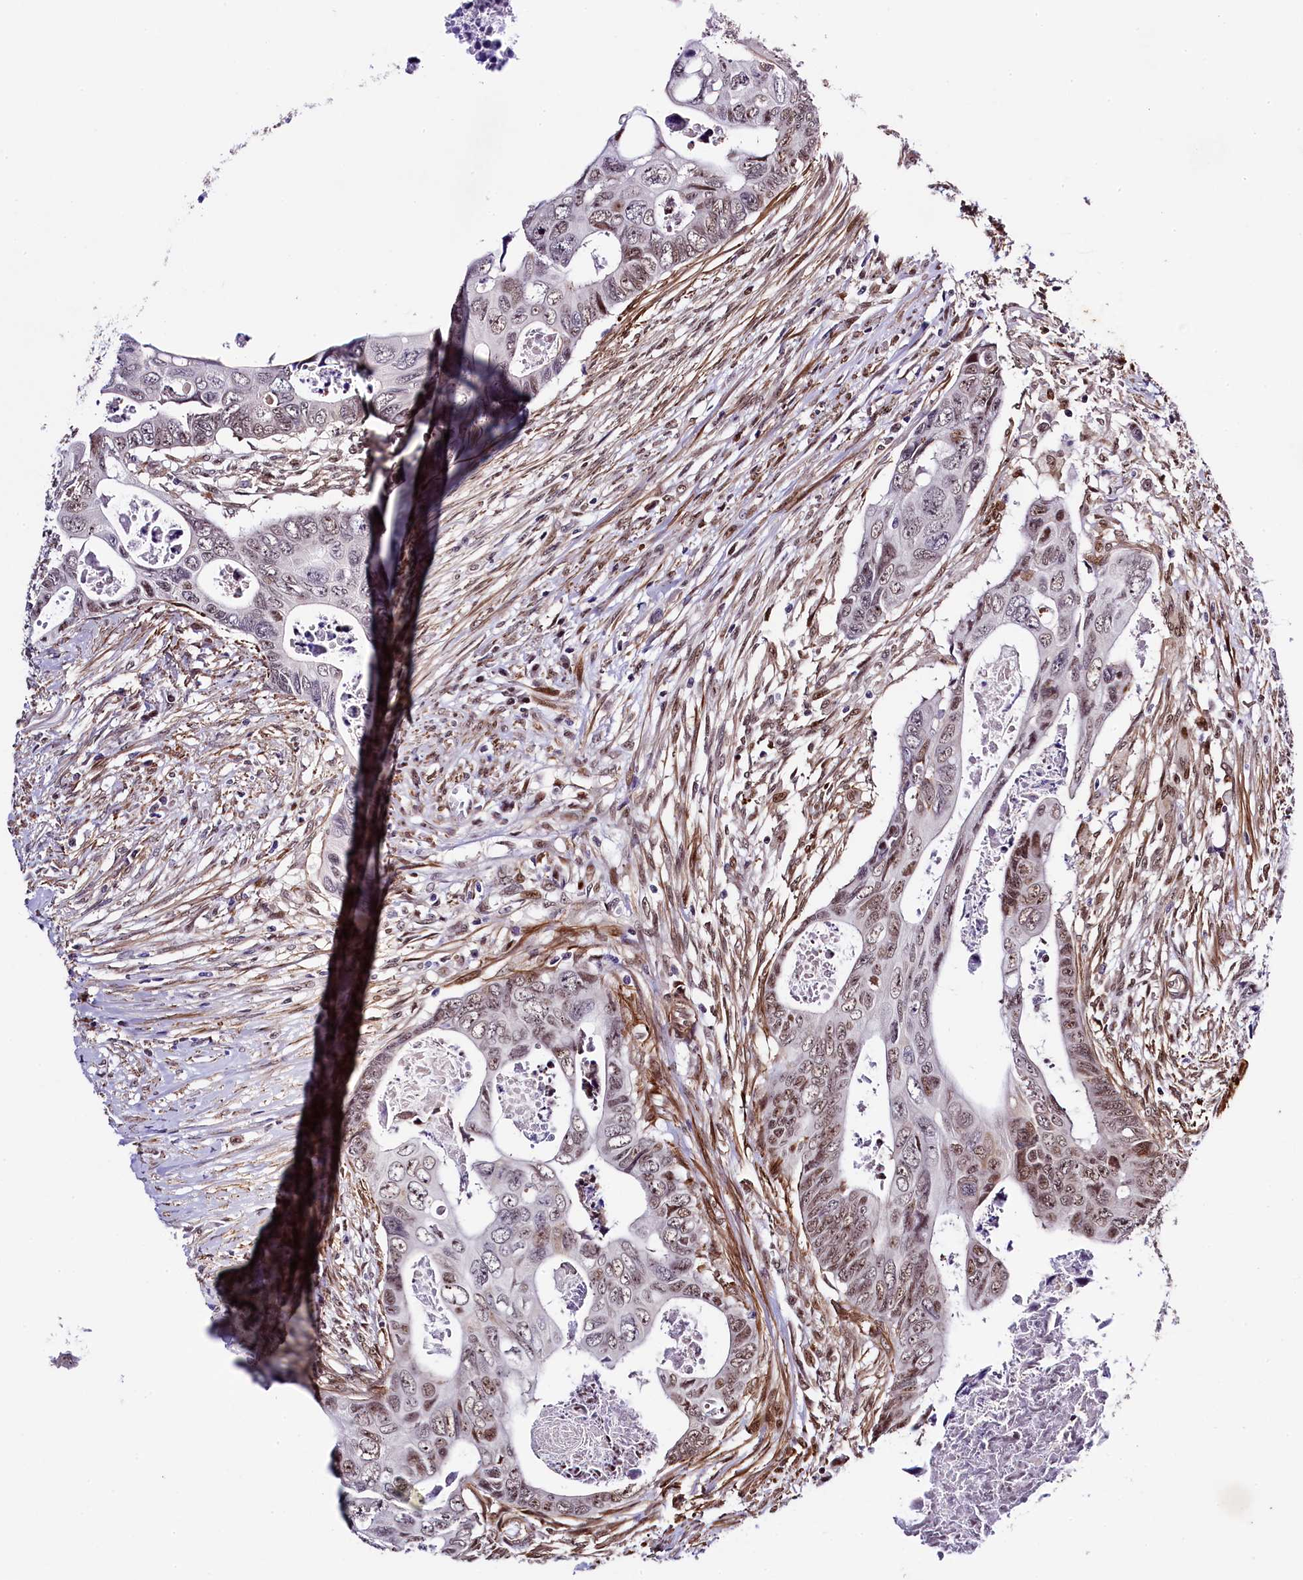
{"staining": {"intensity": "moderate", "quantity": ">75%", "location": "nuclear"}, "tissue": "colorectal cancer", "cell_type": "Tumor cells", "image_type": "cancer", "snomed": [{"axis": "morphology", "description": "Adenocarcinoma, NOS"}, {"axis": "topography", "description": "Rectum"}], "caption": "Tumor cells exhibit moderate nuclear expression in approximately >75% of cells in adenocarcinoma (colorectal). (IHC, brightfield microscopy, high magnification).", "gene": "SAMD10", "patient": {"sex": "female", "age": 78}}